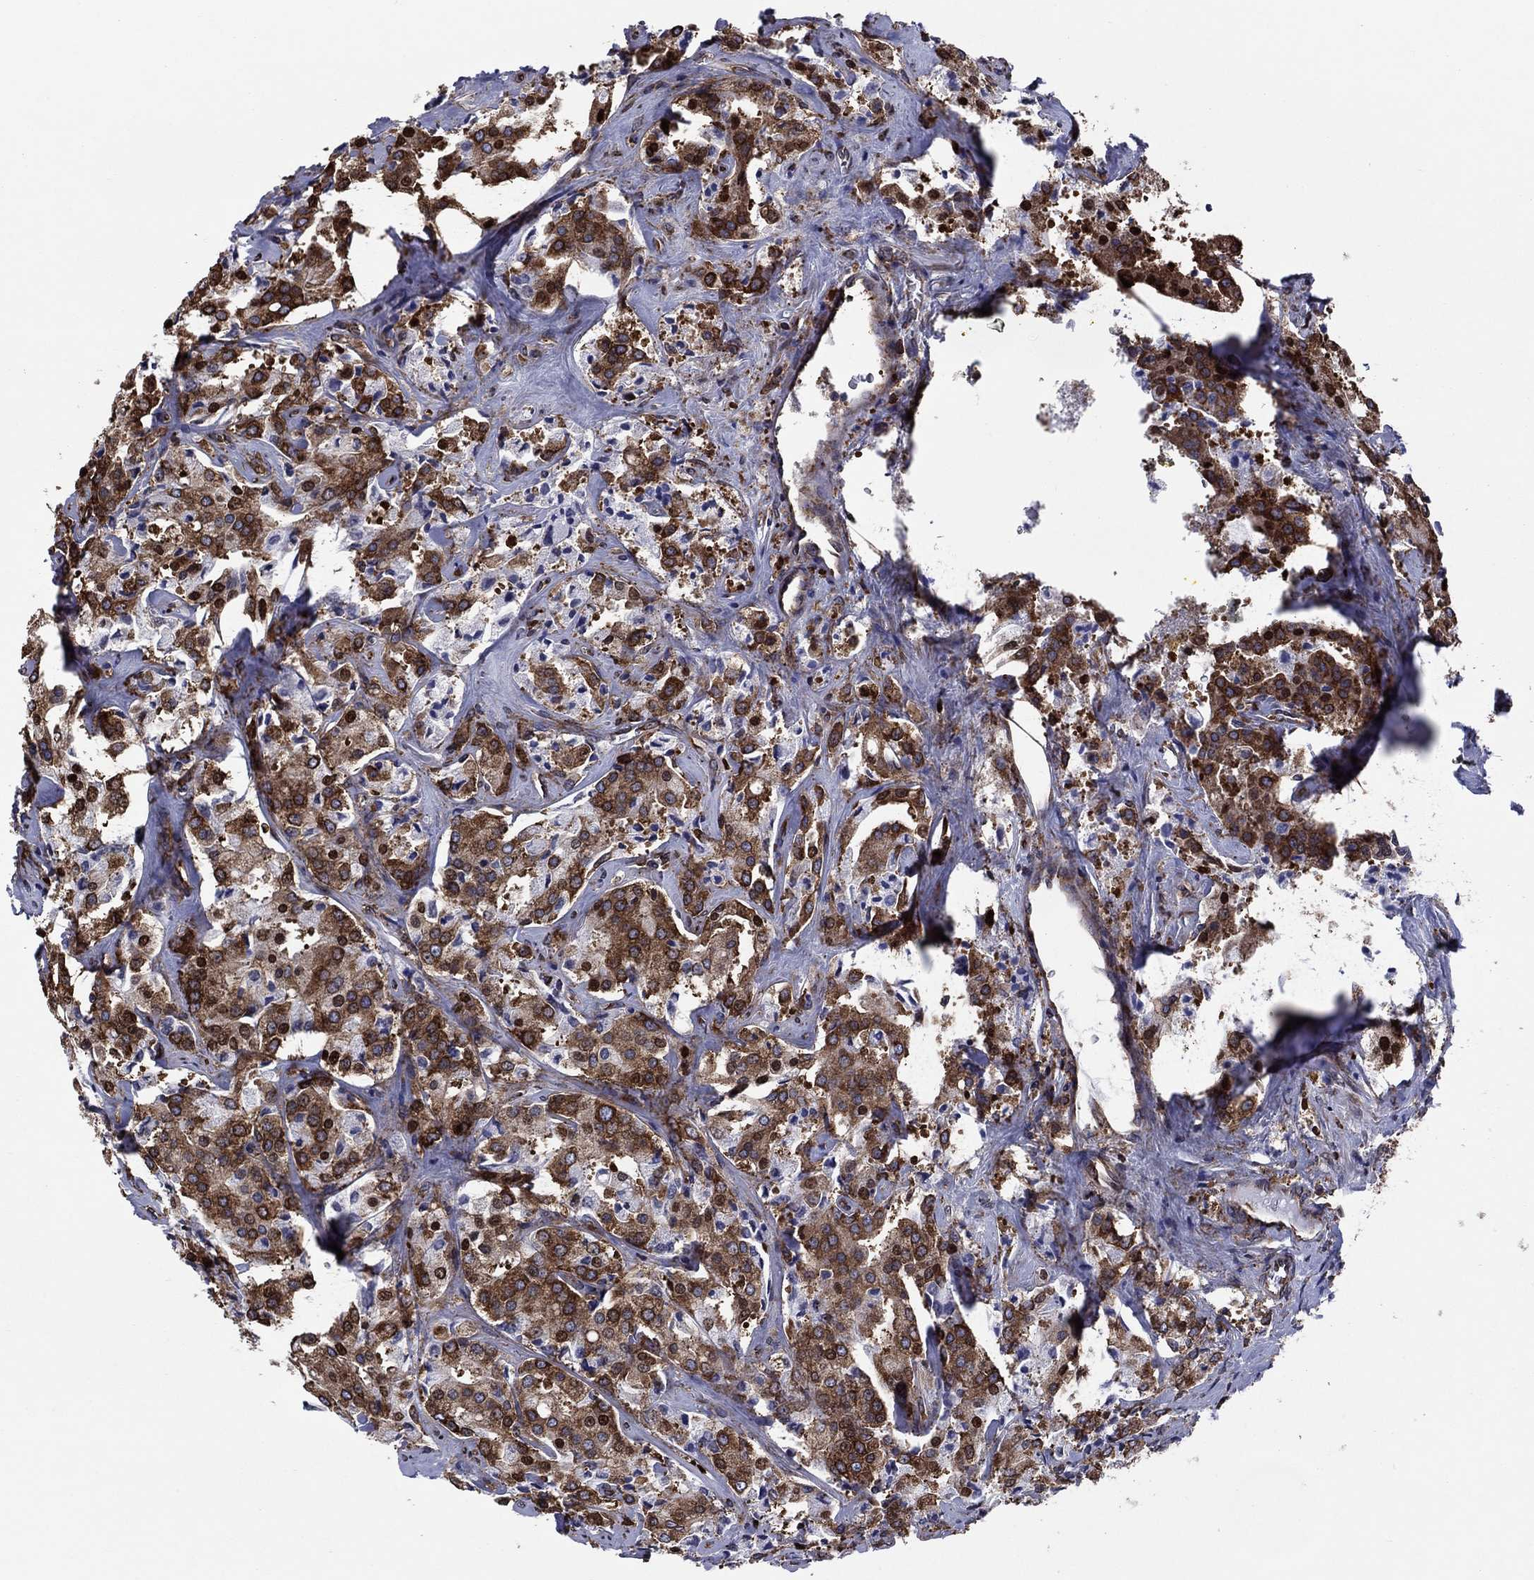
{"staining": {"intensity": "strong", "quantity": ">75%", "location": "cytoplasmic/membranous"}, "tissue": "prostate cancer", "cell_type": "Tumor cells", "image_type": "cancer", "snomed": [{"axis": "morphology", "description": "Adenocarcinoma, NOS"}, {"axis": "topography", "description": "Prostate"}], "caption": "Human prostate cancer (adenocarcinoma) stained with a protein marker exhibits strong staining in tumor cells.", "gene": "YBX1", "patient": {"sex": "male", "age": 66}}